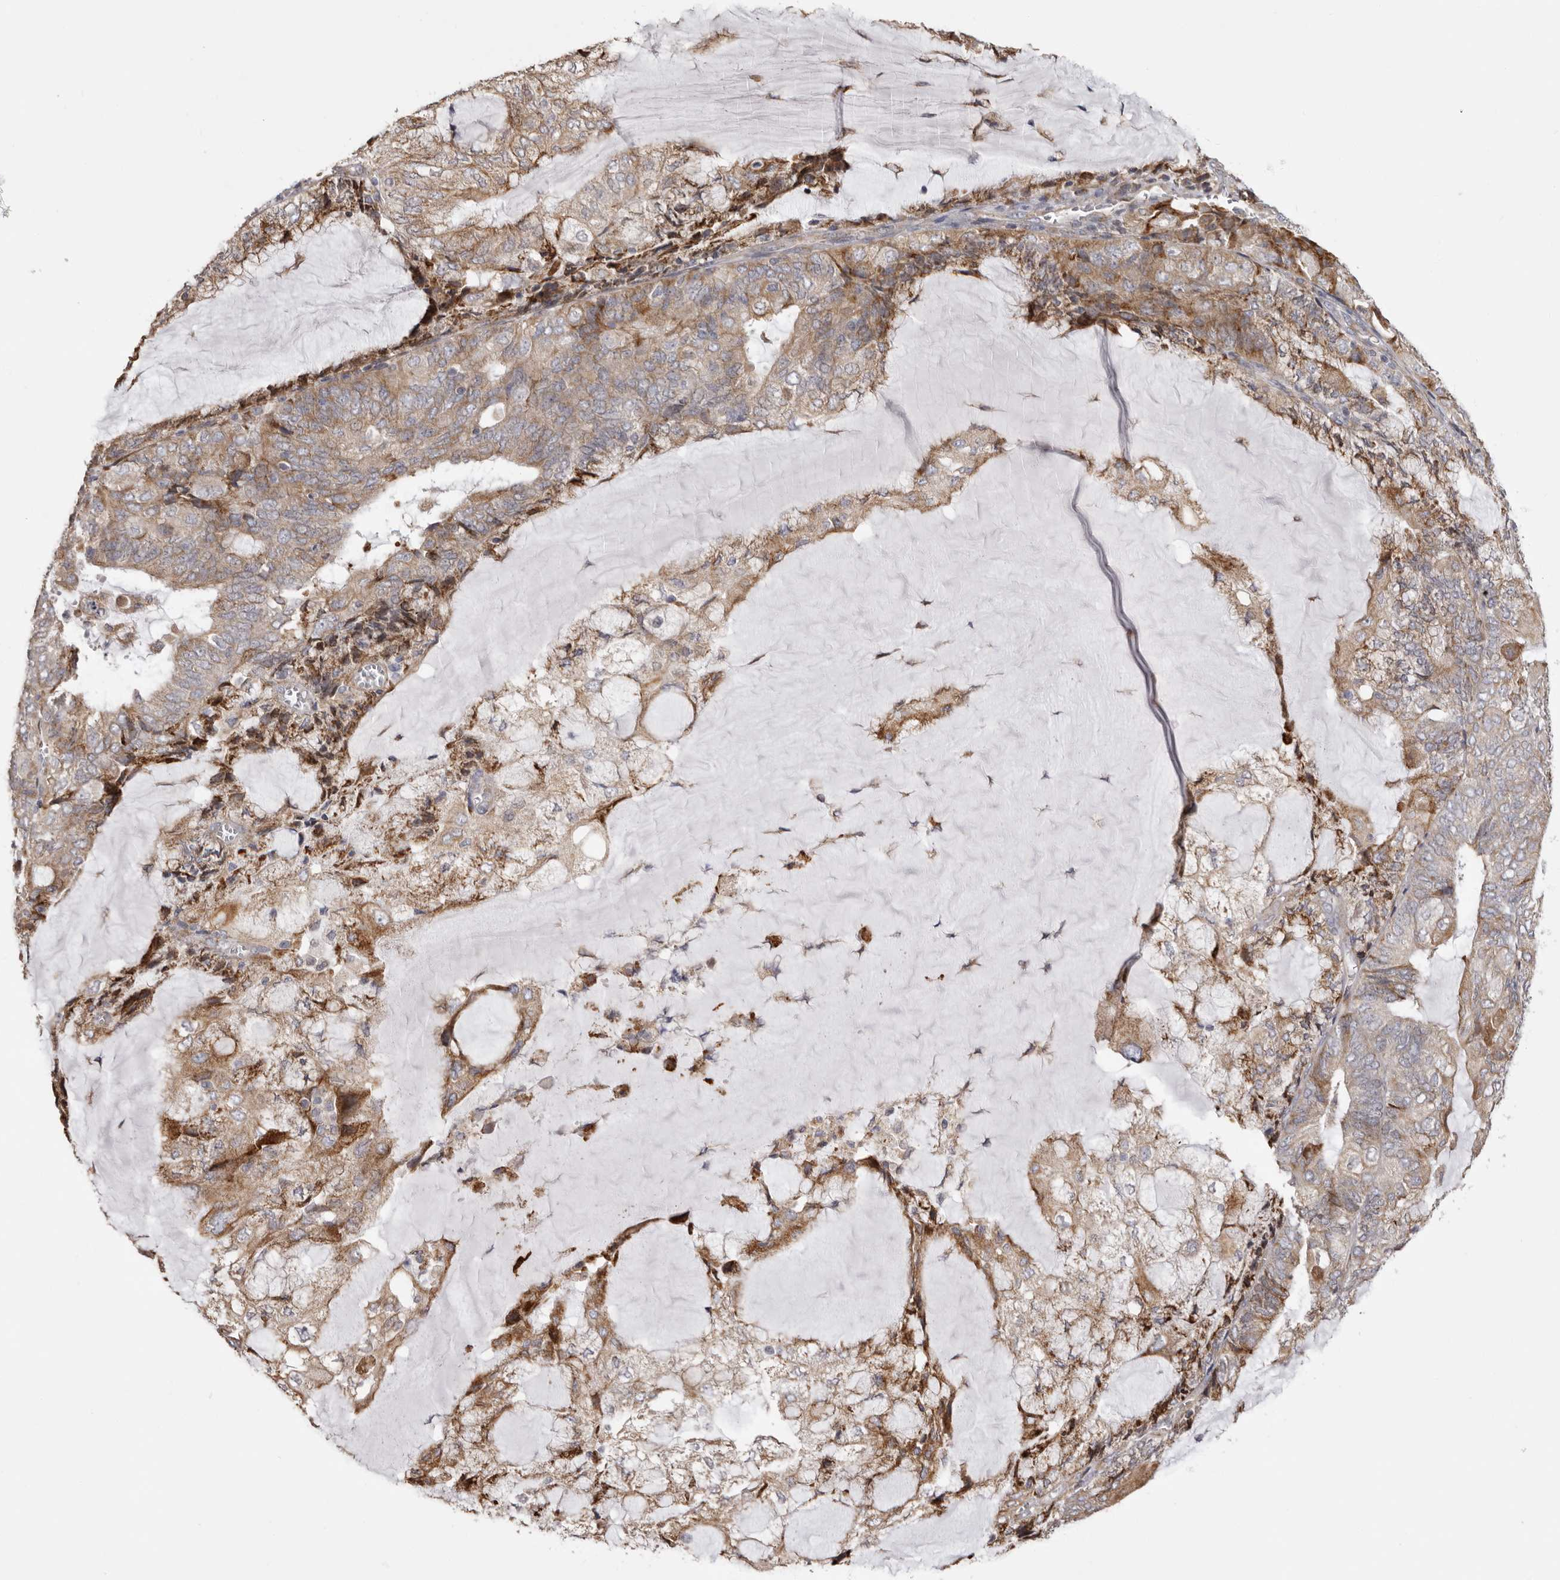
{"staining": {"intensity": "moderate", "quantity": ">75%", "location": "cytoplasmic/membranous"}, "tissue": "endometrial cancer", "cell_type": "Tumor cells", "image_type": "cancer", "snomed": [{"axis": "morphology", "description": "Adenocarcinoma, NOS"}, {"axis": "topography", "description": "Endometrium"}], "caption": "The immunohistochemical stain labels moderate cytoplasmic/membranous expression in tumor cells of endometrial cancer tissue. The staining was performed using DAB (3,3'-diaminobenzidine) to visualize the protein expression in brown, while the nuclei were stained in blue with hematoxylin (Magnification: 20x).", "gene": "PIGX", "patient": {"sex": "female", "age": 81}}